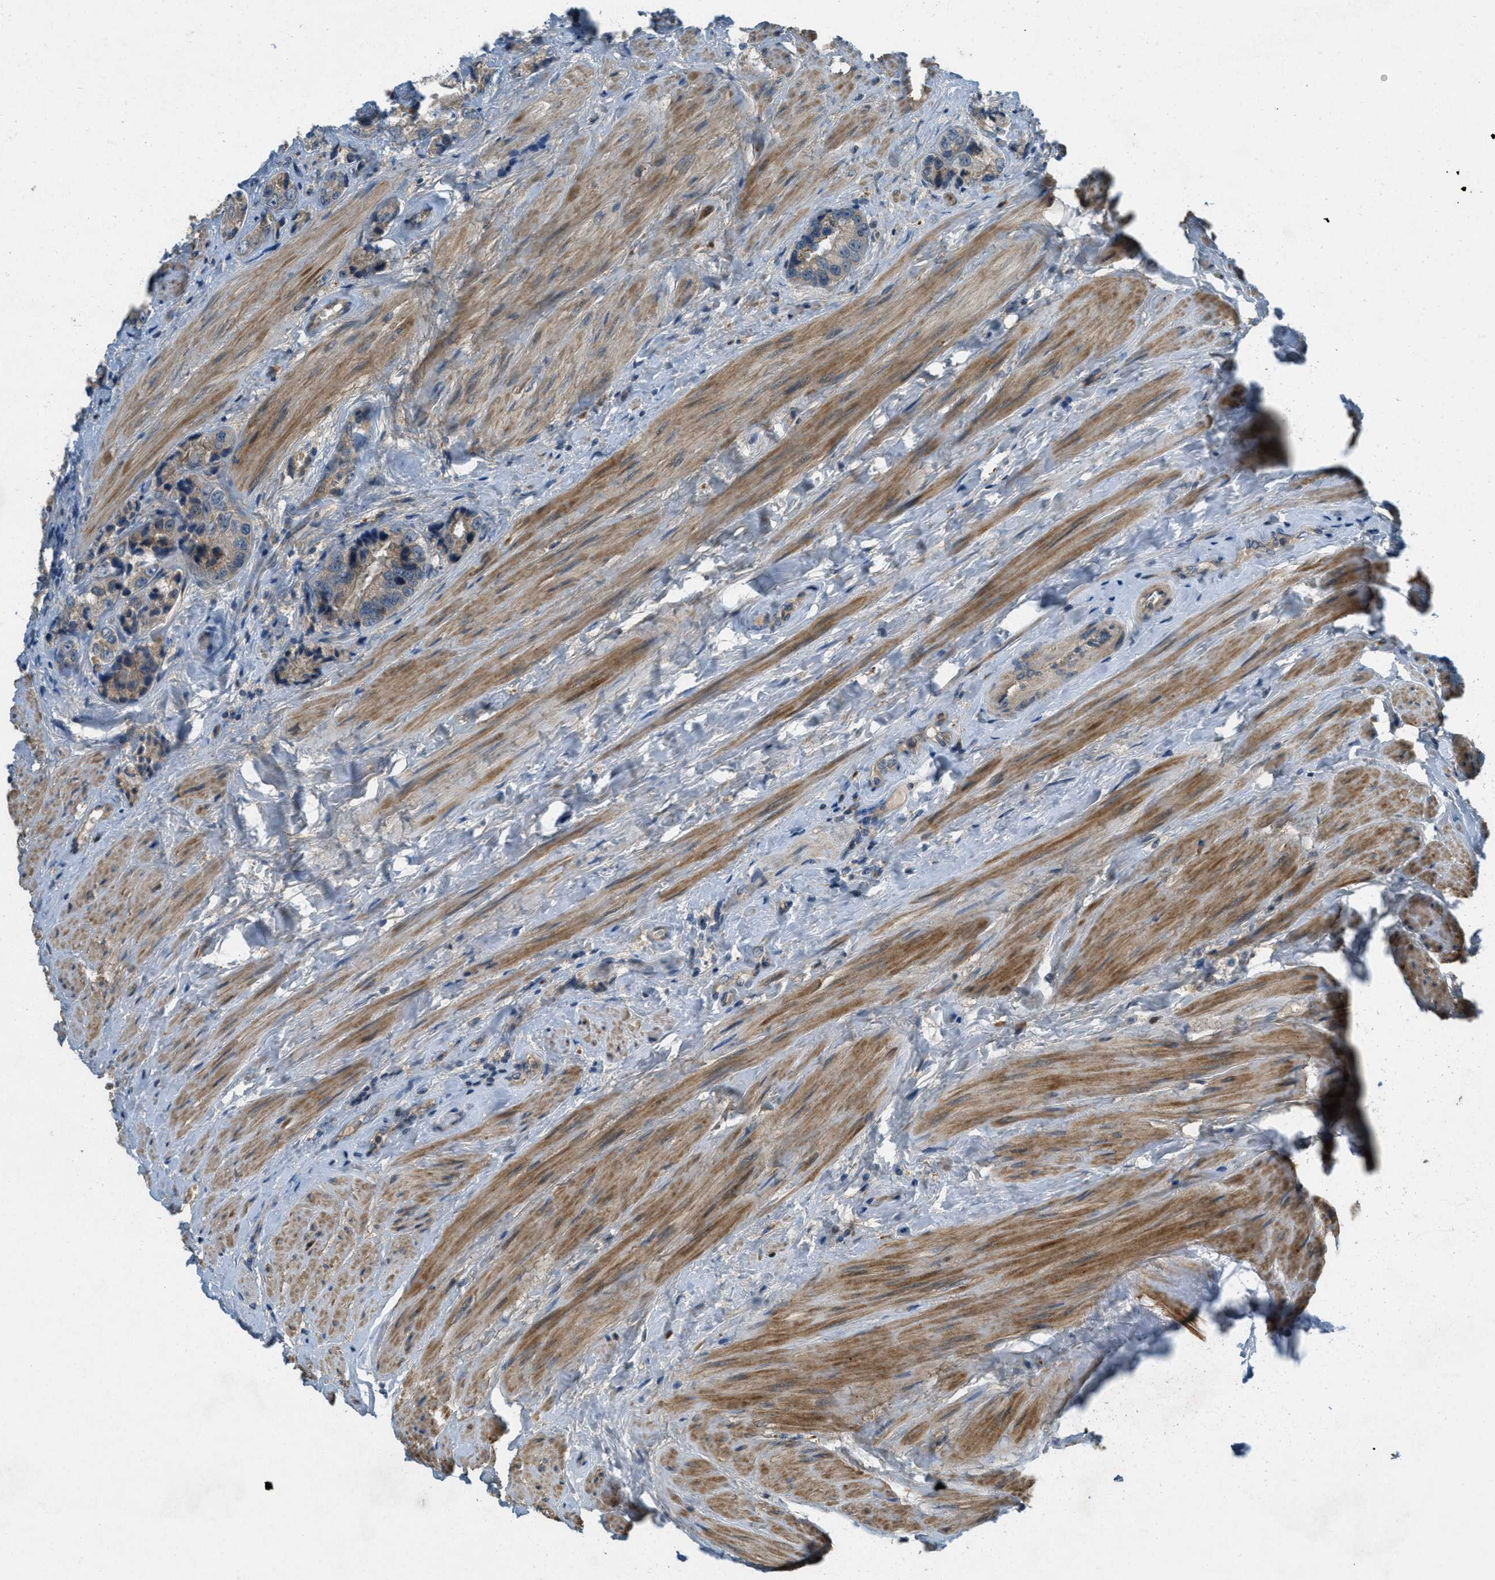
{"staining": {"intensity": "weak", "quantity": ">75%", "location": "cytoplasmic/membranous"}, "tissue": "prostate cancer", "cell_type": "Tumor cells", "image_type": "cancer", "snomed": [{"axis": "morphology", "description": "Adenocarcinoma, High grade"}, {"axis": "topography", "description": "Prostate"}], "caption": "A low amount of weak cytoplasmic/membranous positivity is appreciated in approximately >75% of tumor cells in prostate cancer (high-grade adenocarcinoma) tissue. The protein of interest is stained brown, and the nuclei are stained in blue (DAB (3,3'-diaminobenzidine) IHC with brightfield microscopy, high magnification).", "gene": "ADCY6", "patient": {"sex": "male", "age": 61}}